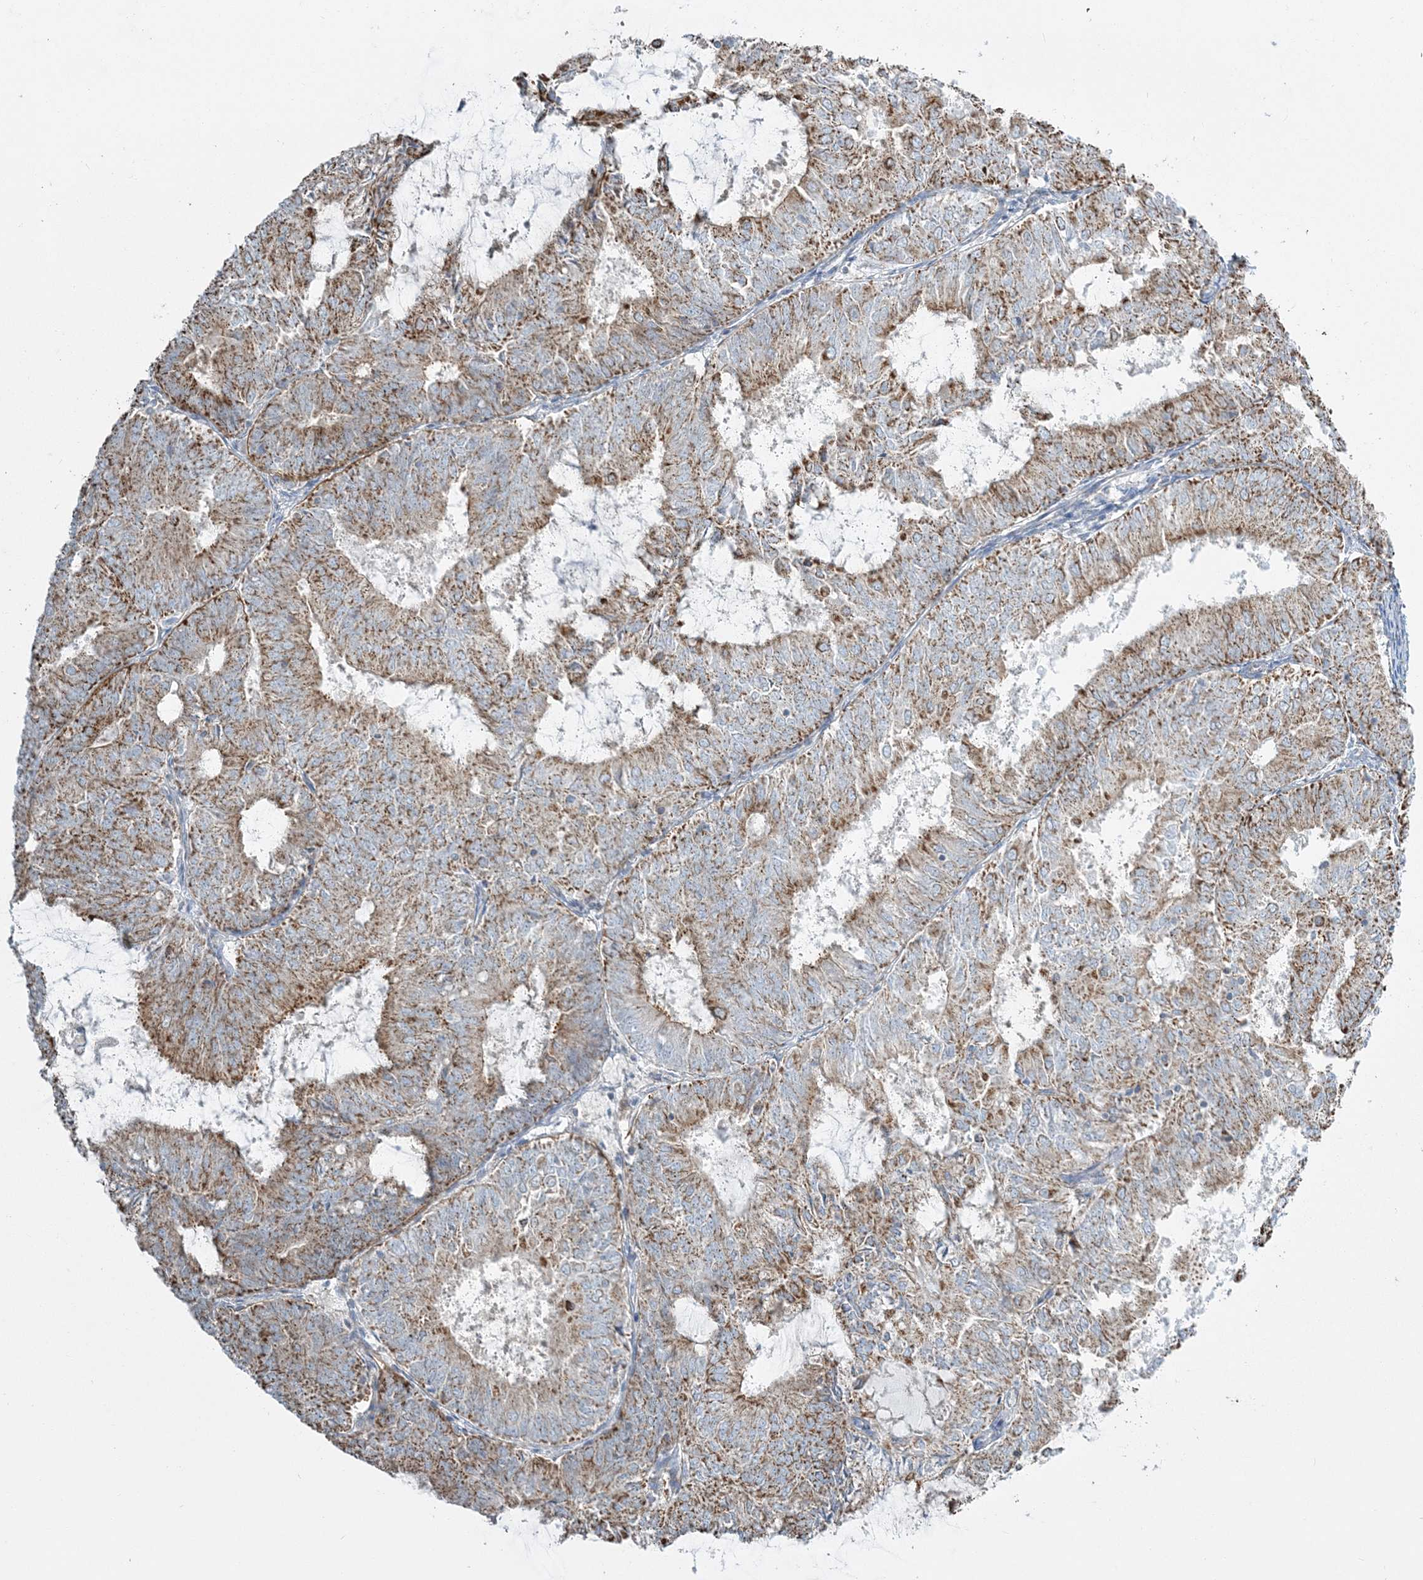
{"staining": {"intensity": "moderate", "quantity": ">75%", "location": "cytoplasmic/membranous"}, "tissue": "endometrial cancer", "cell_type": "Tumor cells", "image_type": "cancer", "snomed": [{"axis": "morphology", "description": "Adenocarcinoma, NOS"}, {"axis": "topography", "description": "Endometrium"}], "caption": "Endometrial cancer (adenocarcinoma) stained with DAB immunohistochemistry shows medium levels of moderate cytoplasmic/membranous positivity in about >75% of tumor cells.", "gene": "RAB11FIP3", "patient": {"sex": "female", "age": 57}}